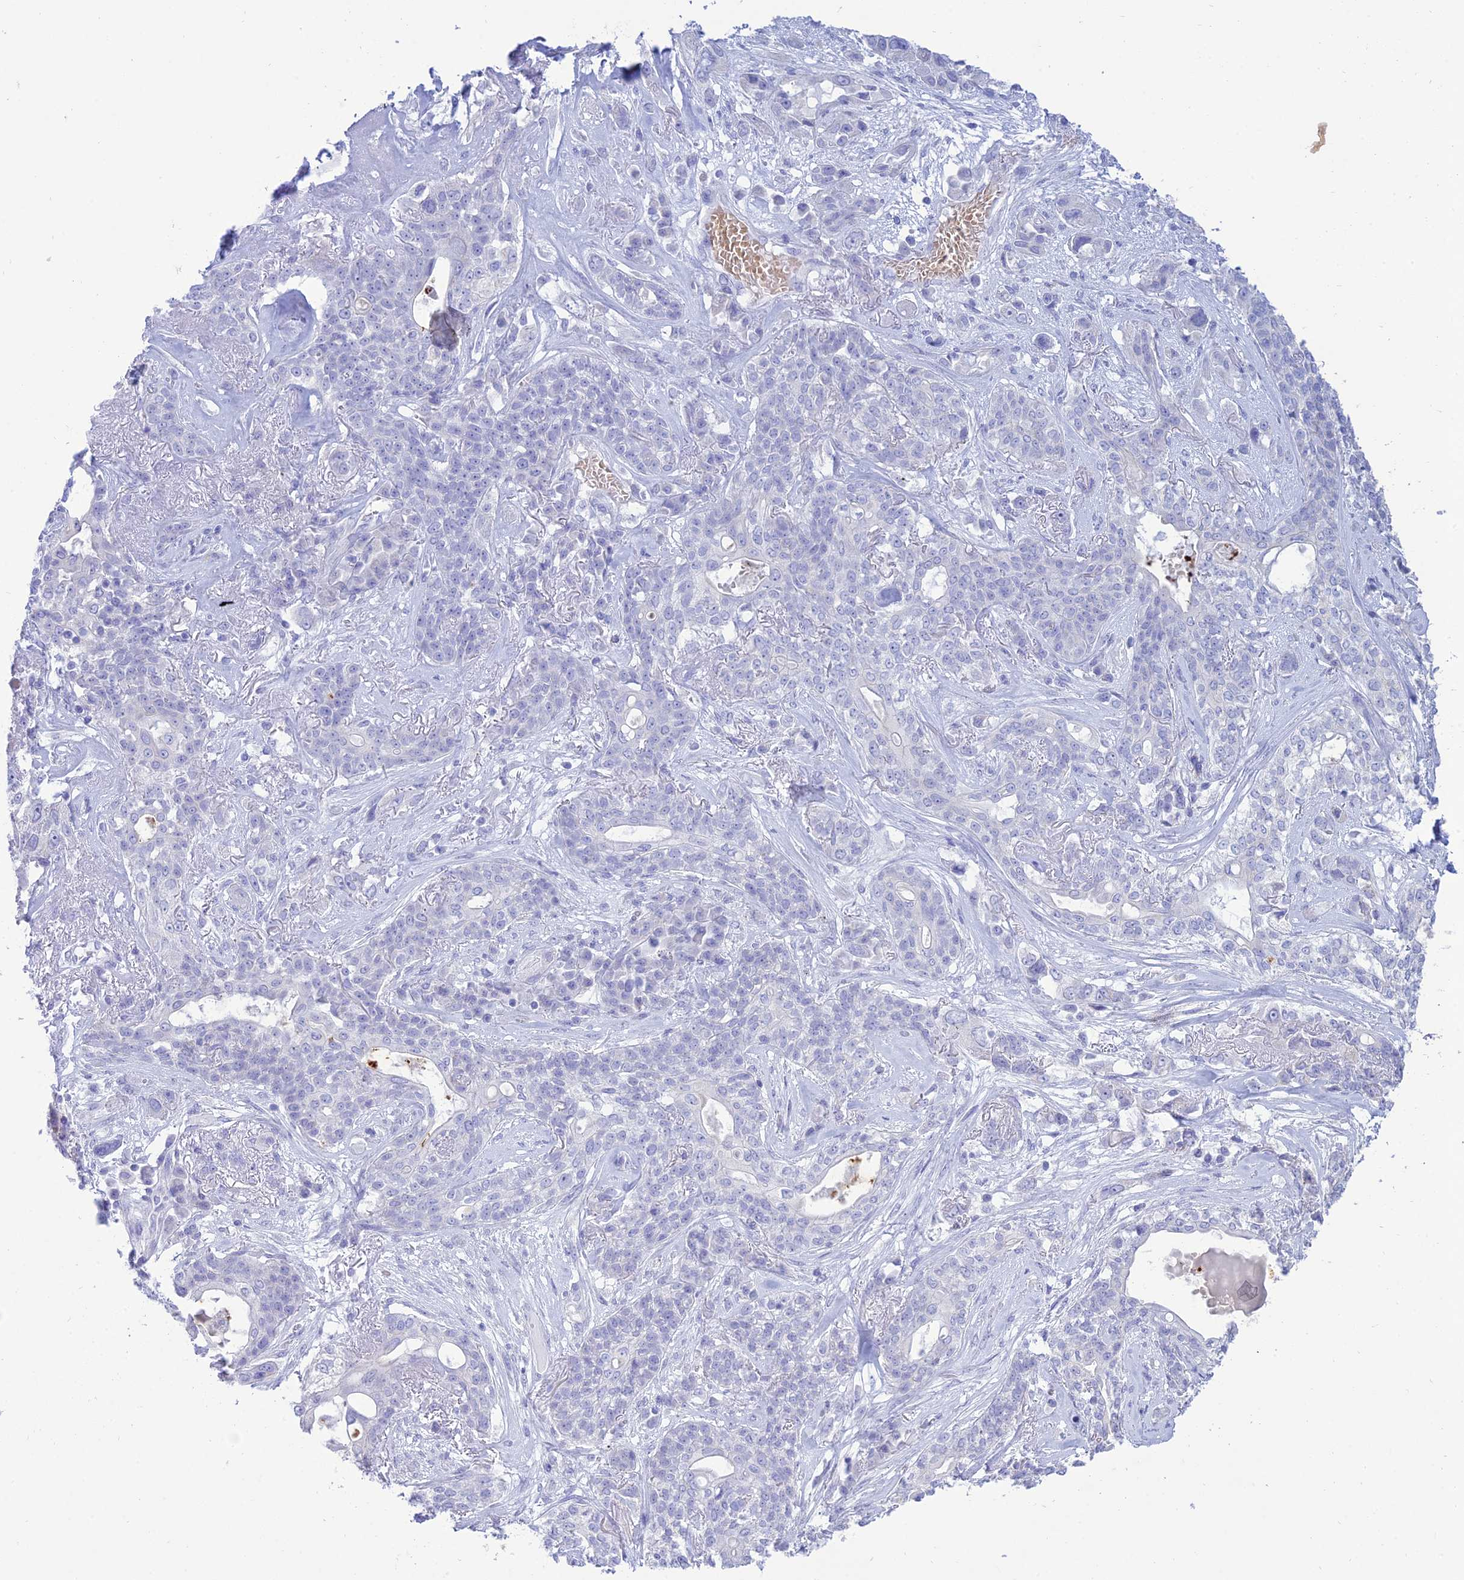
{"staining": {"intensity": "negative", "quantity": "none", "location": "none"}, "tissue": "lung cancer", "cell_type": "Tumor cells", "image_type": "cancer", "snomed": [{"axis": "morphology", "description": "Squamous cell carcinoma, NOS"}, {"axis": "topography", "description": "Lung"}], "caption": "This micrograph is of squamous cell carcinoma (lung) stained with immunohistochemistry (IHC) to label a protein in brown with the nuclei are counter-stained blue. There is no staining in tumor cells.", "gene": "MAL2", "patient": {"sex": "female", "age": 70}}